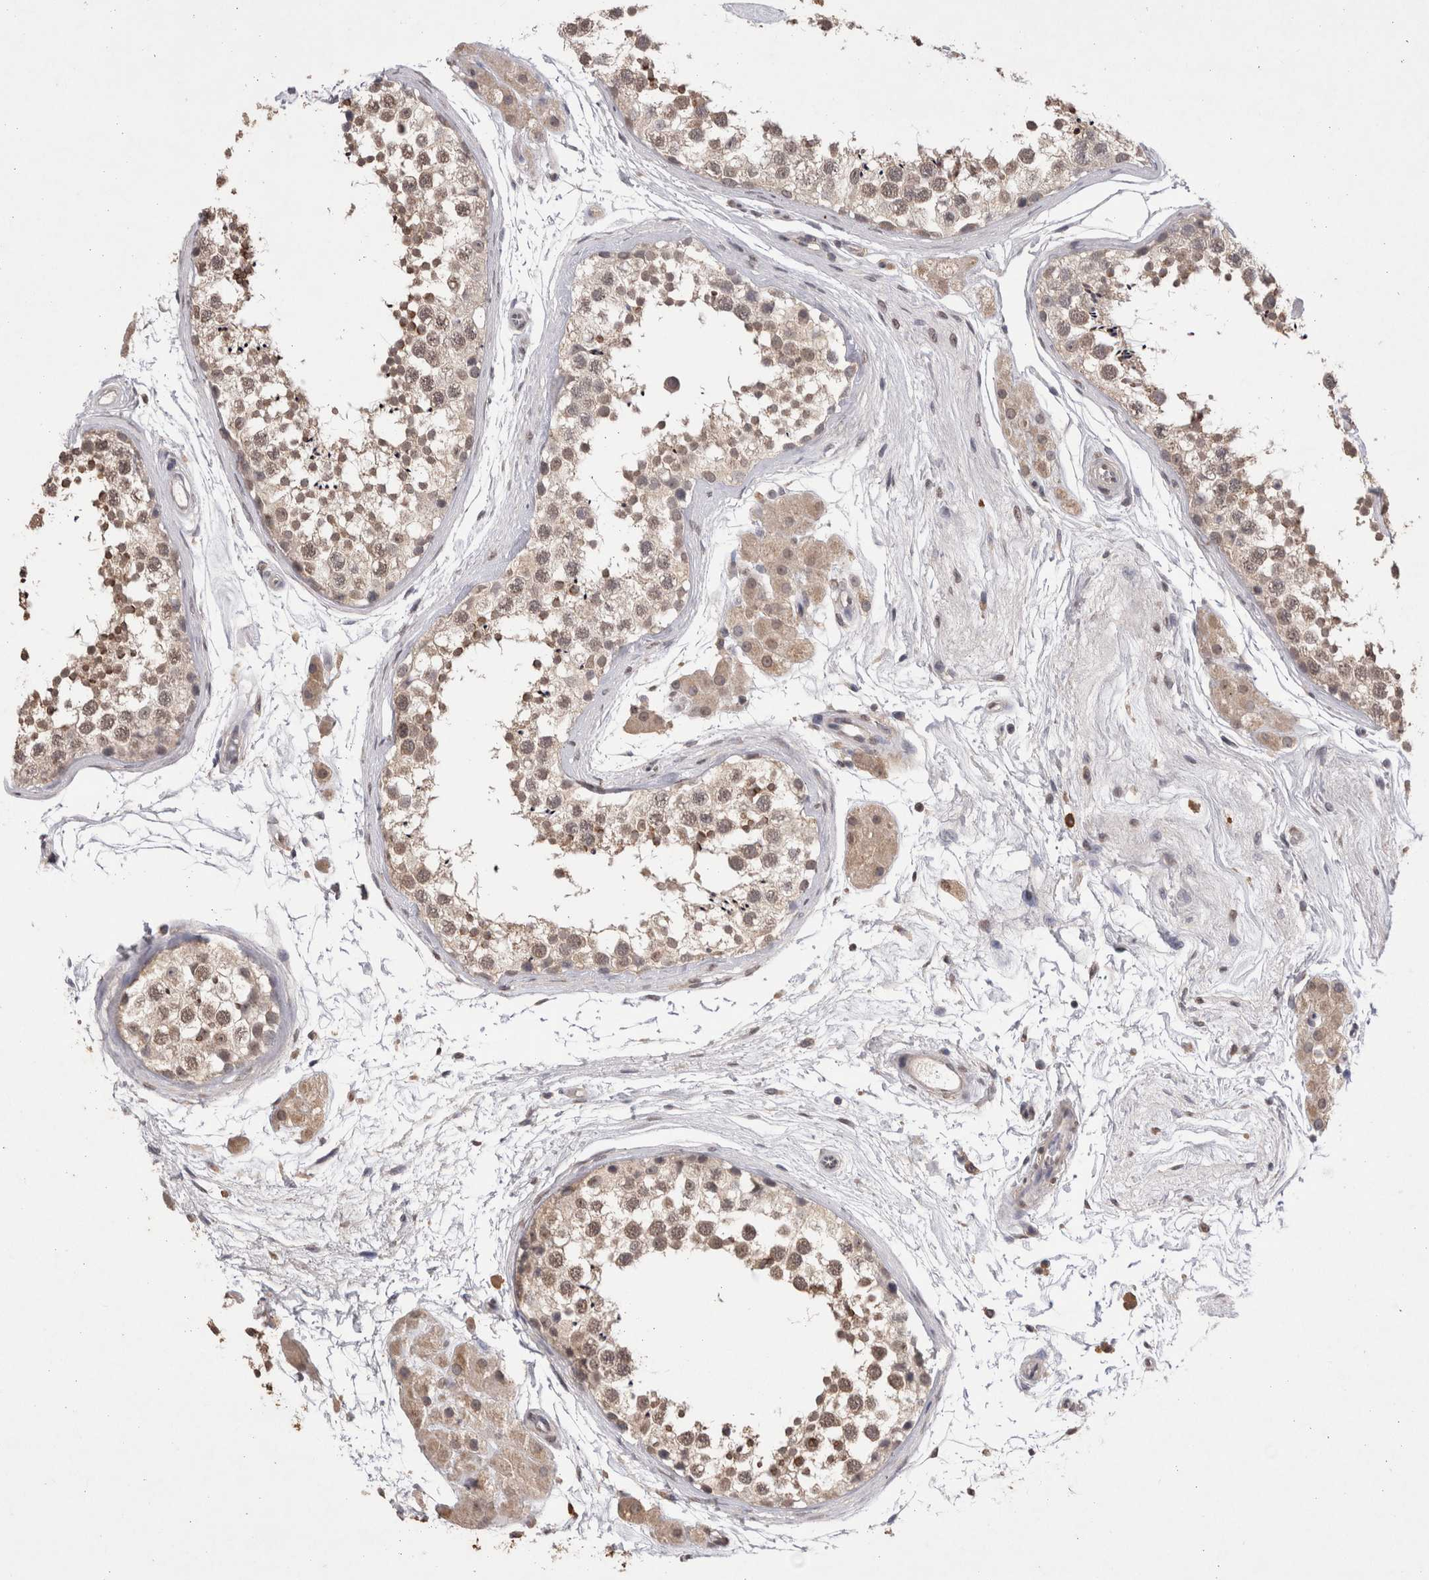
{"staining": {"intensity": "weak", "quantity": "25%-75%", "location": "cytoplasmic/membranous,nuclear"}, "tissue": "testis", "cell_type": "Cells in seminiferous ducts", "image_type": "normal", "snomed": [{"axis": "morphology", "description": "Normal tissue, NOS"}, {"axis": "topography", "description": "Testis"}], "caption": "Immunohistochemical staining of normal testis shows 25%-75% levels of weak cytoplasmic/membranous,nuclear protein positivity in approximately 25%-75% of cells in seminiferous ducts.", "gene": "GRK5", "patient": {"sex": "male", "age": 56}}